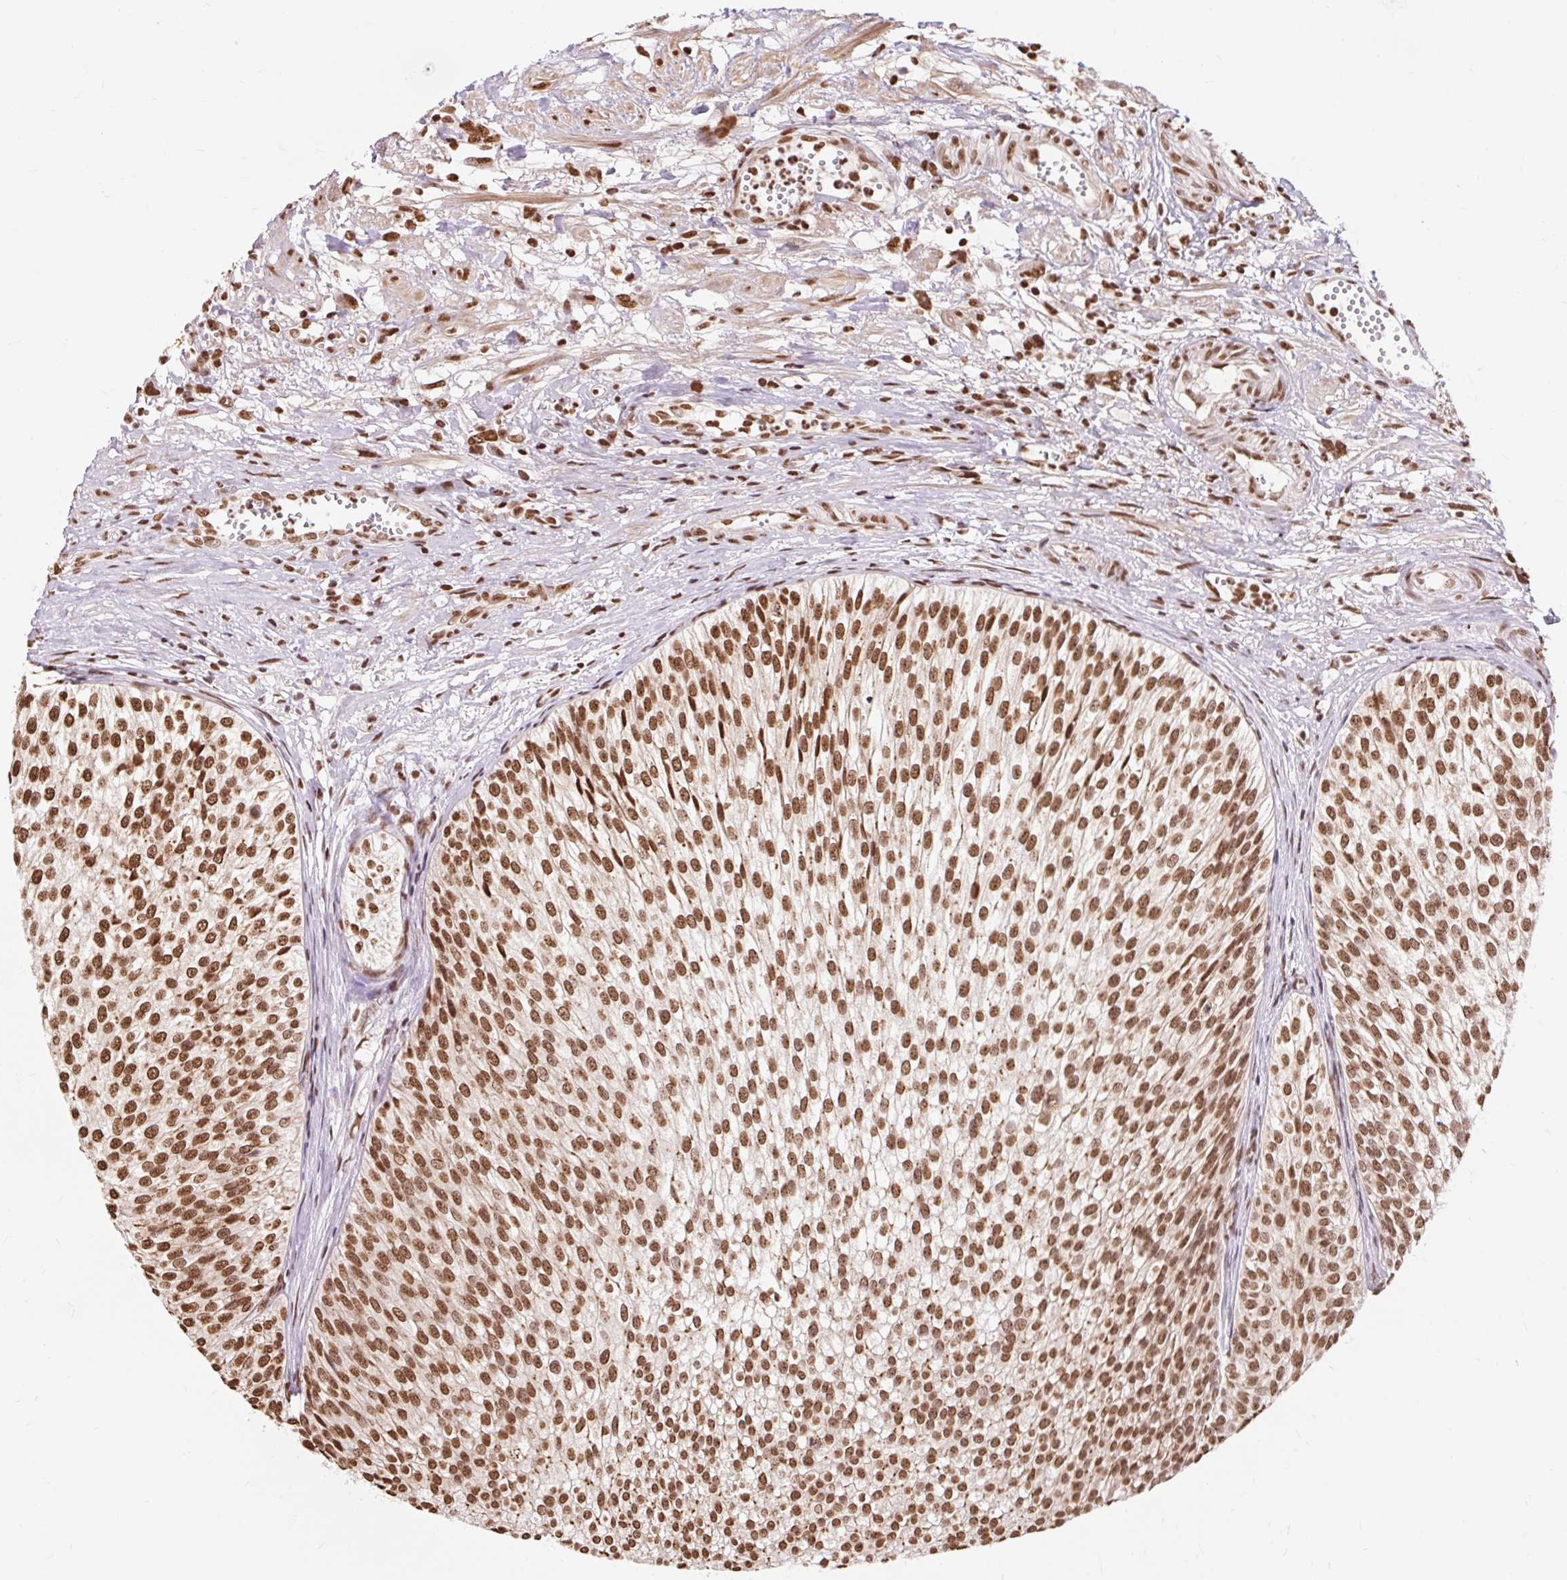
{"staining": {"intensity": "strong", "quantity": ">75%", "location": "nuclear"}, "tissue": "urothelial cancer", "cell_type": "Tumor cells", "image_type": "cancer", "snomed": [{"axis": "morphology", "description": "Urothelial carcinoma, Low grade"}, {"axis": "topography", "description": "Urinary bladder"}], "caption": "Brown immunohistochemical staining in urothelial cancer reveals strong nuclear staining in approximately >75% of tumor cells. The staining was performed using DAB (3,3'-diaminobenzidine), with brown indicating positive protein expression. Nuclei are stained blue with hematoxylin.", "gene": "BICRA", "patient": {"sex": "male", "age": 91}}